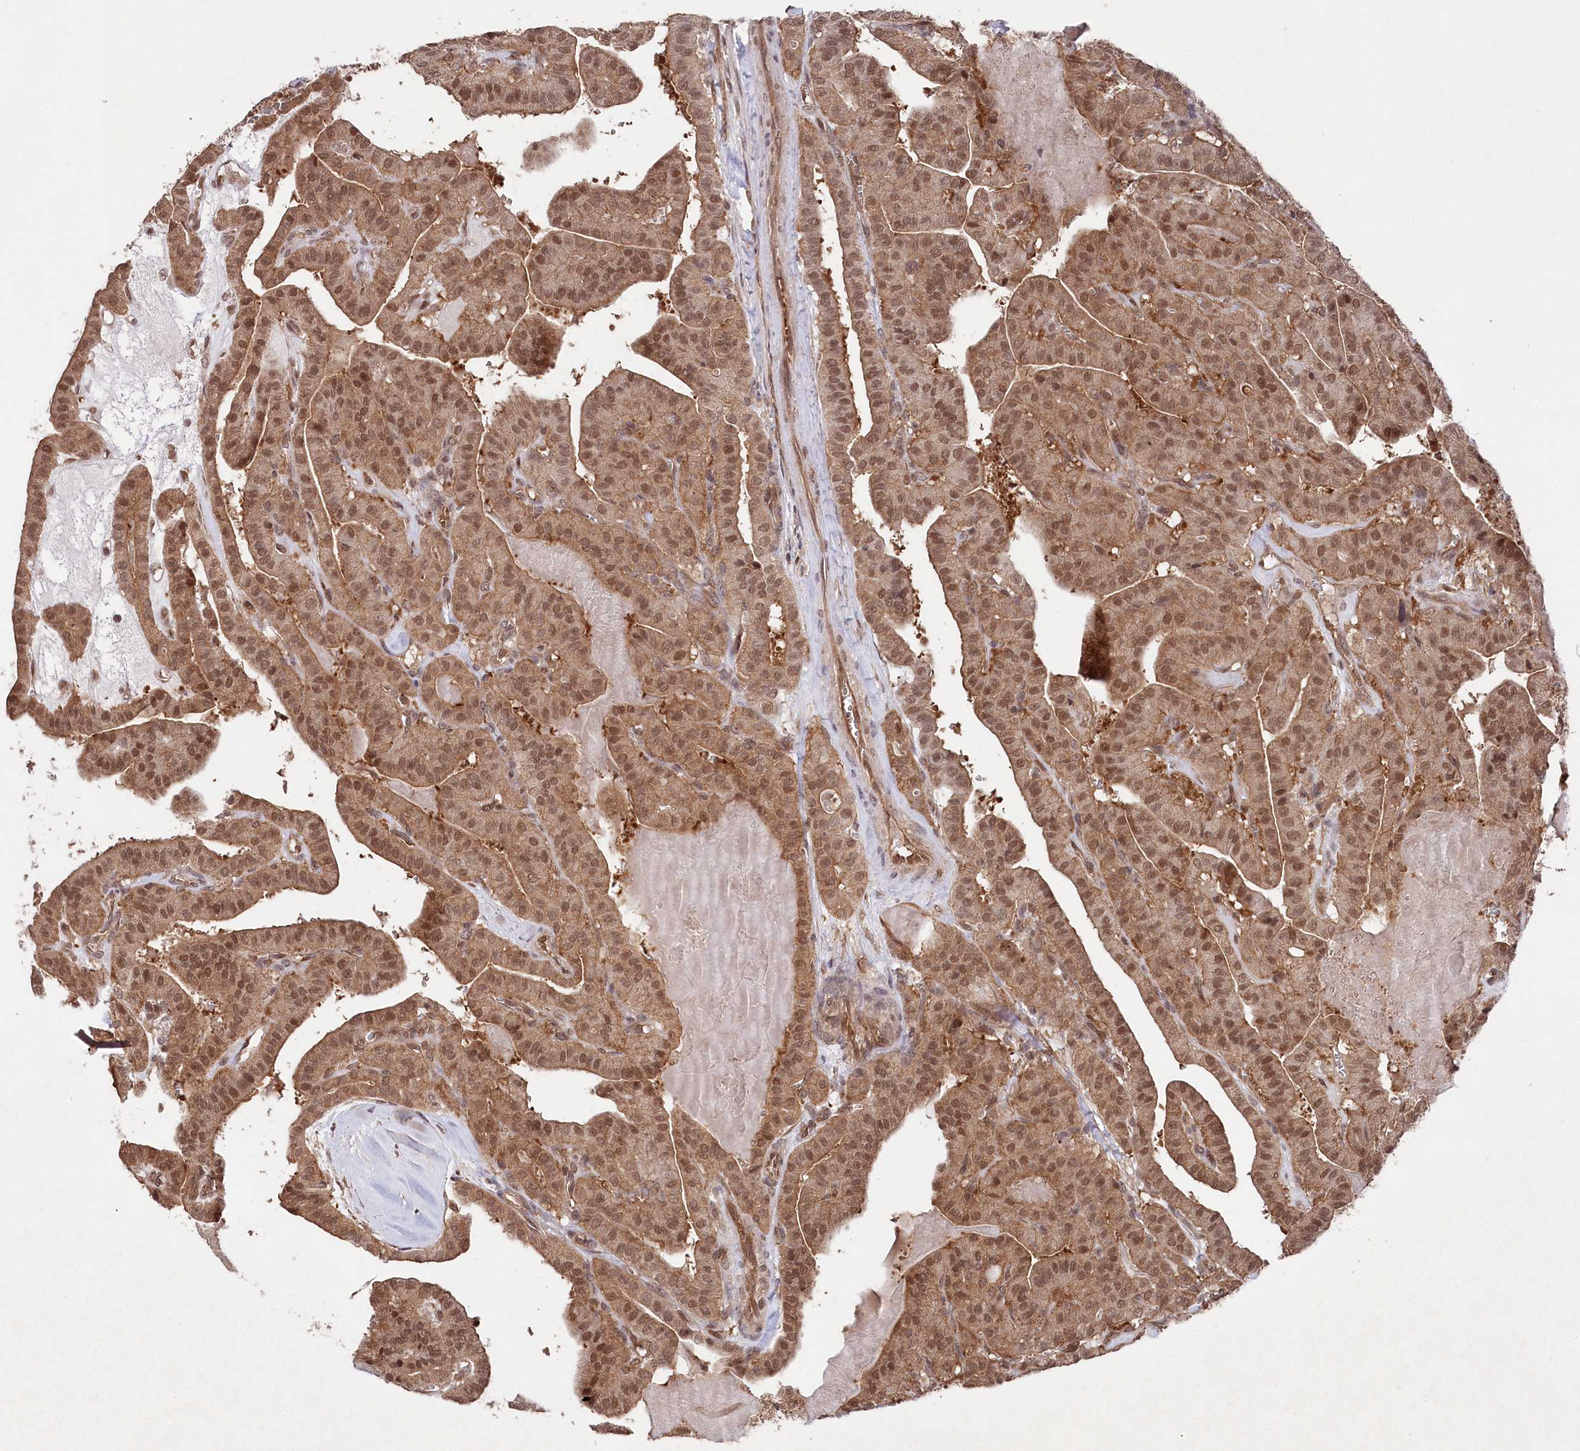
{"staining": {"intensity": "moderate", "quantity": ">75%", "location": "cytoplasmic/membranous,nuclear"}, "tissue": "thyroid cancer", "cell_type": "Tumor cells", "image_type": "cancer", "snomed": [{"axis": "morphology", "description": "Papillary adenocarcinoma, NOS"}, {"axis": "topography", "description": "Thyroid gland"}], "caption": "About >75% of tumor cells in thyroid cancer (papillary adenocarcinoma) exhibit moderate cytoplasmic/membranous and nuclear protein staining as visualized by brown immunohistochemical staining.", "gene": "PSMA1", "patient": {"sex": "male", "age": 52}}